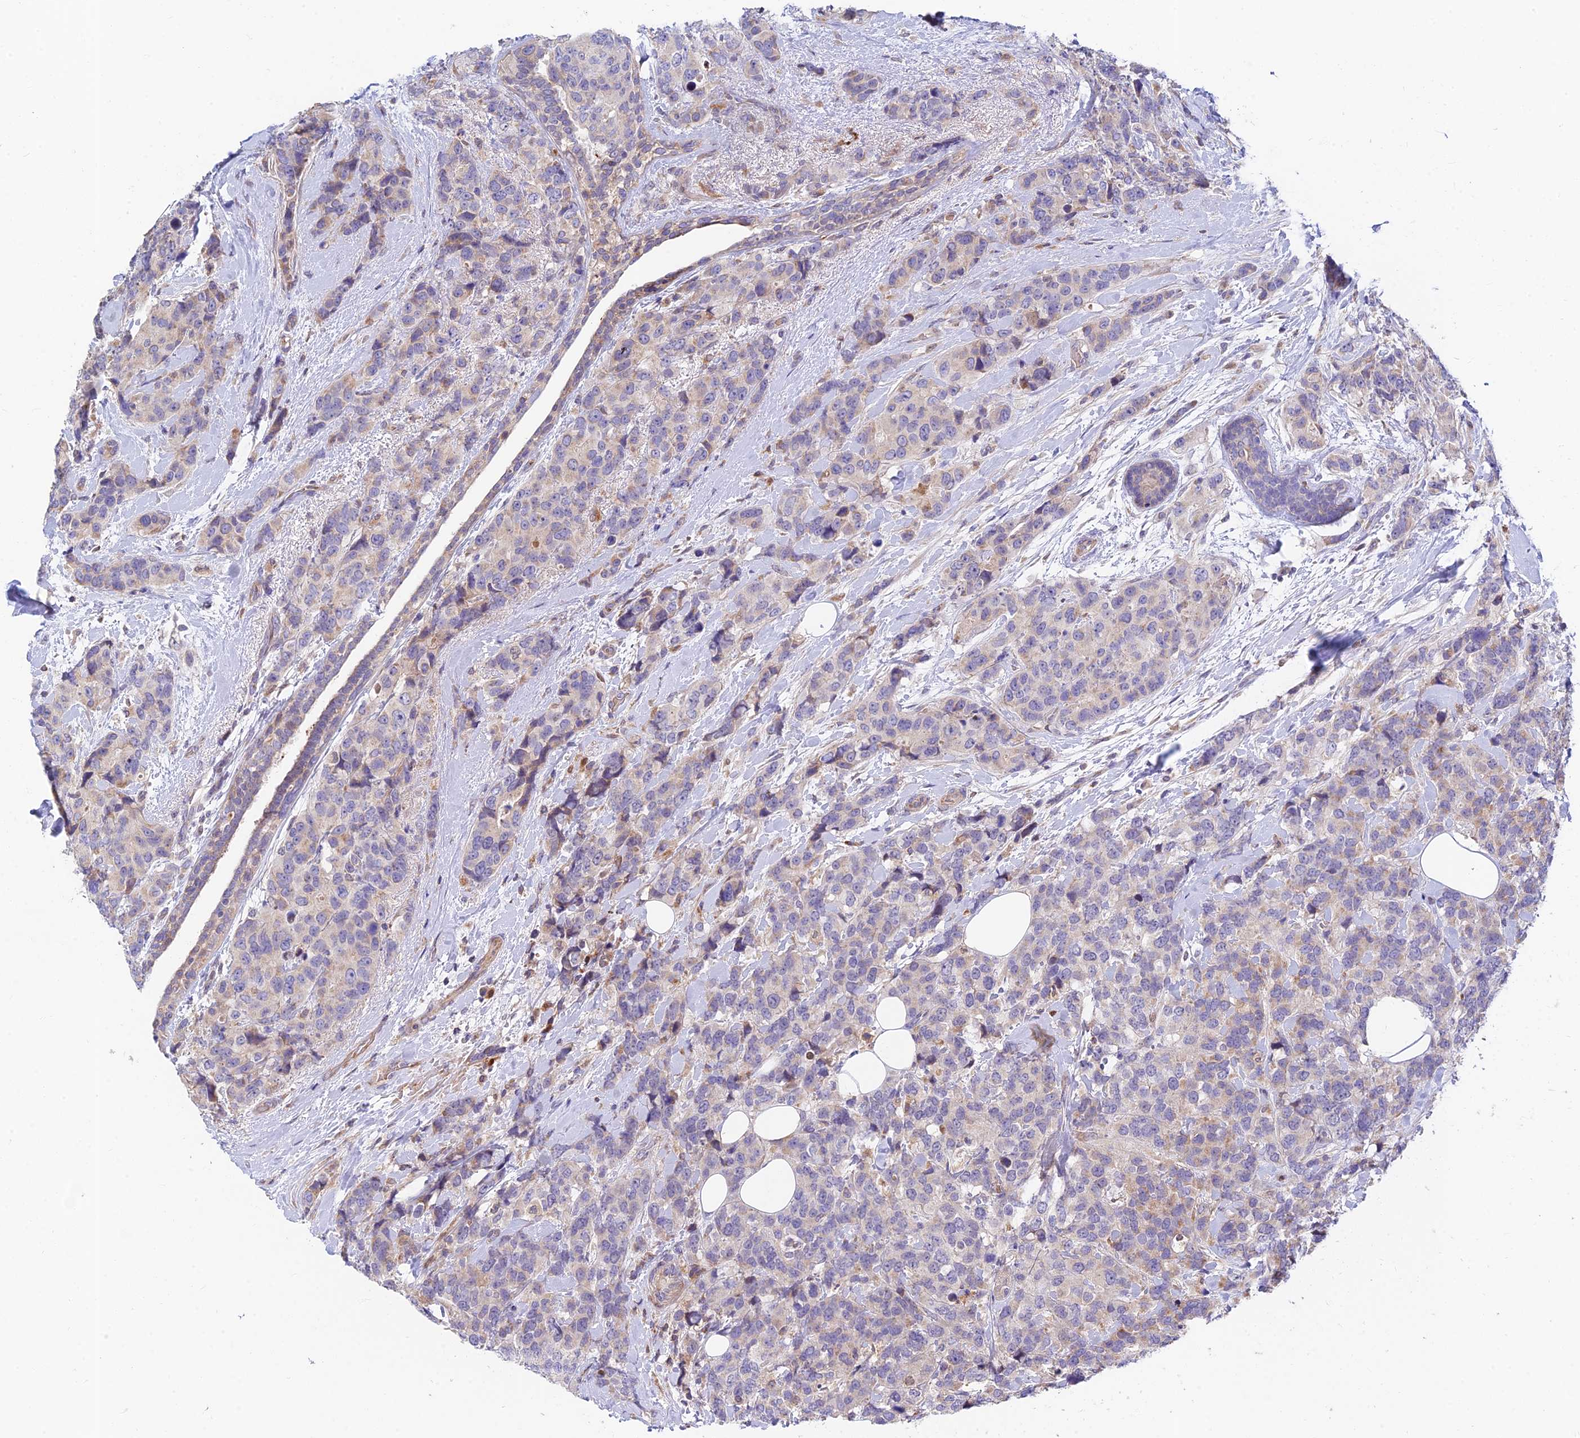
{"staining": {"intensity": "negative", "quantity": "none", "location": "none"}, "tissue": "breast cancer", "cell_type": "Tumor cells", "image_type": "cancer", "snomed": [{"axis": "morphology", "description": "Lobular carcinoma"}, {"axis": "topography", "description": "Breast"}], "caption": "A high-resolution image shows IHC staining of breast lobular carcinoma, which demonstrates no significant expression in tumor cells.", "gene": "FUOM", "patient": {"sex": "female", "age": 59}}